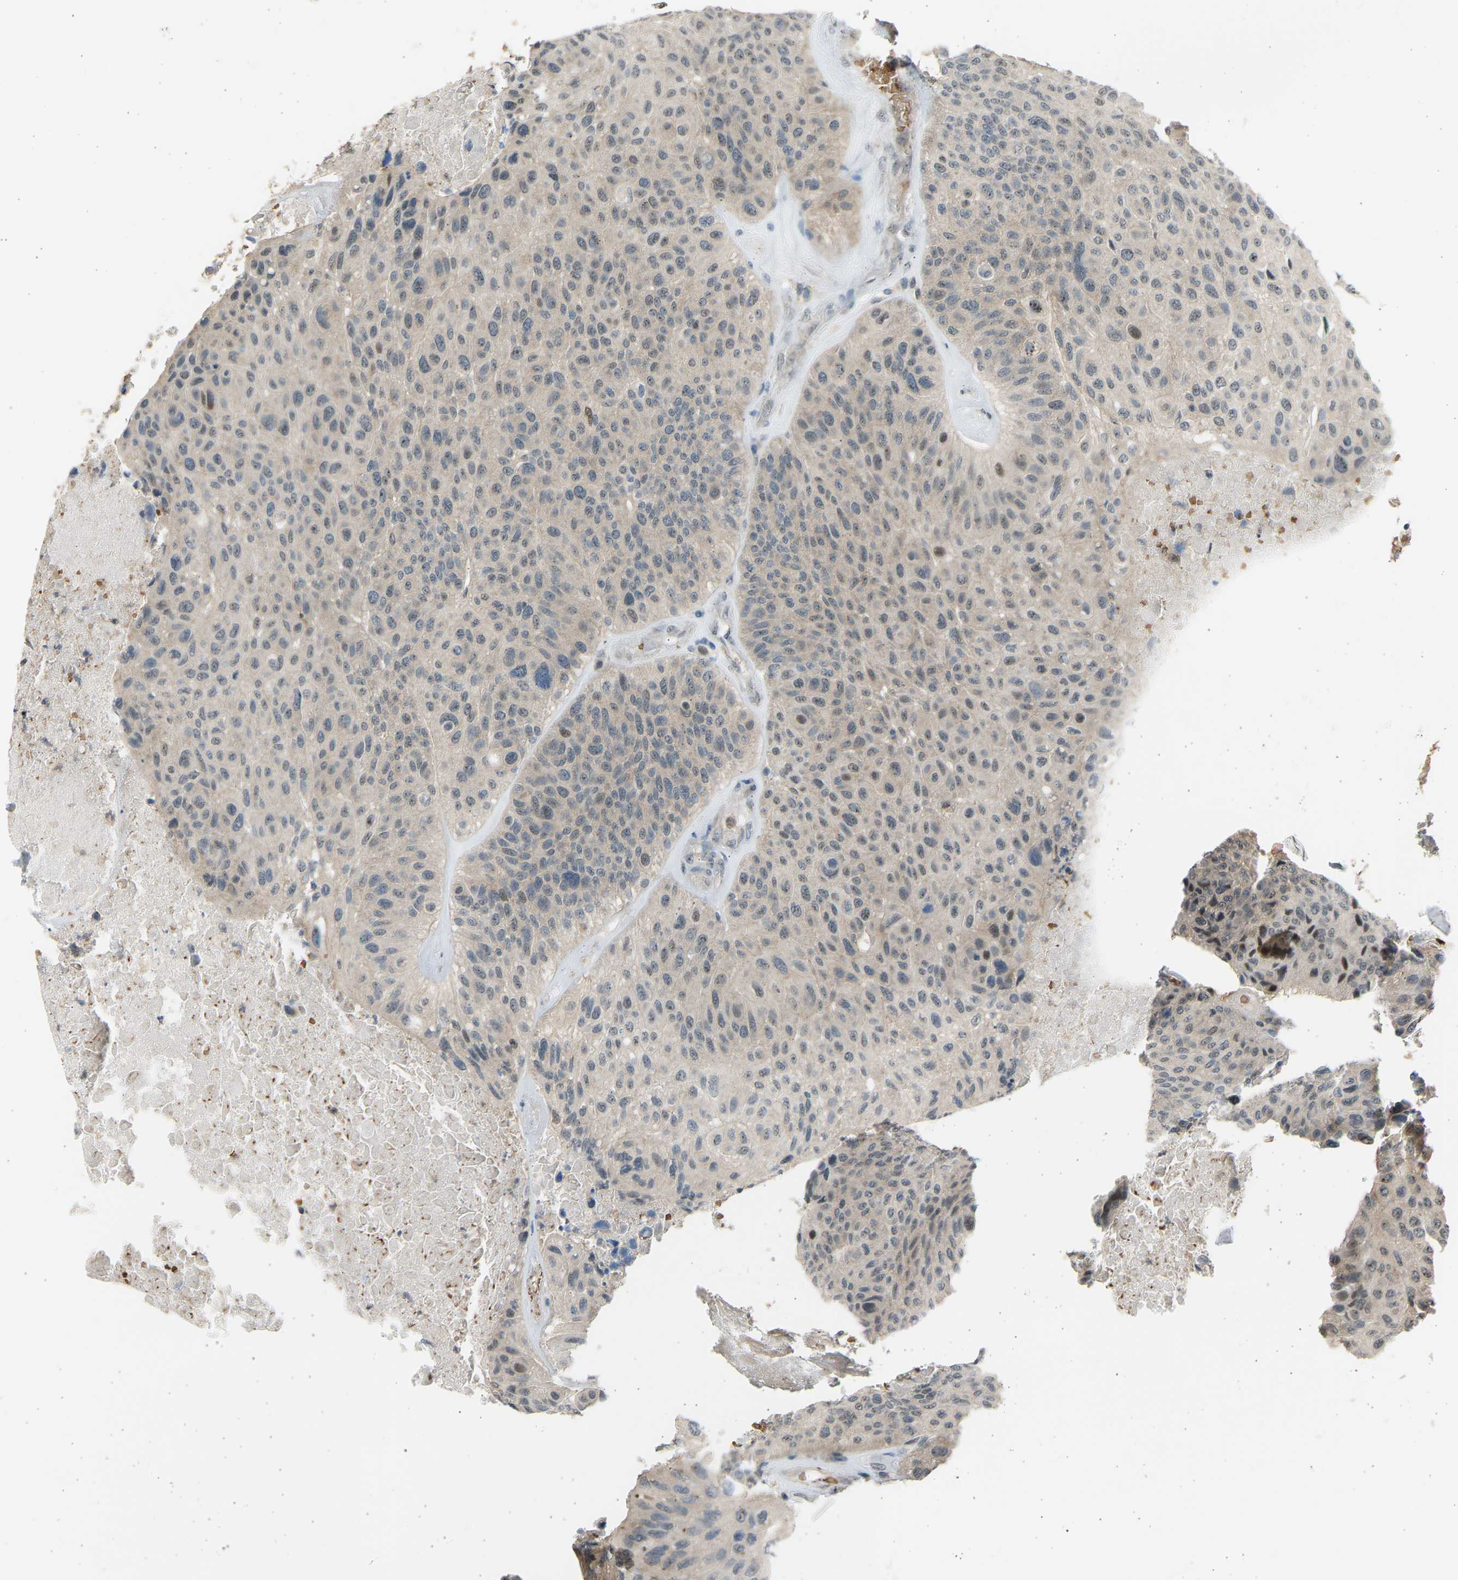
{"staining": {"intensity": "weak", "quantity": "25%-75%", "location": "nuclear"}, "tissue": "urothelial cancer", "cell_type": "Tumor cells", "image_type": "cancer", "snomed": [{"axis": "morphology", "description": "Urothelial carcinoma, High grade"}, {"axis": "topography", "description": "Urinary bladder"}], "caption": "The histopathology image displays staining of high-grade urothelial carcinoma, revealing weak nuclear protein positivity (brown color) within tumor cells.", "gene": "BIRC2", "patient": {"sex": "male", "age": 66}}